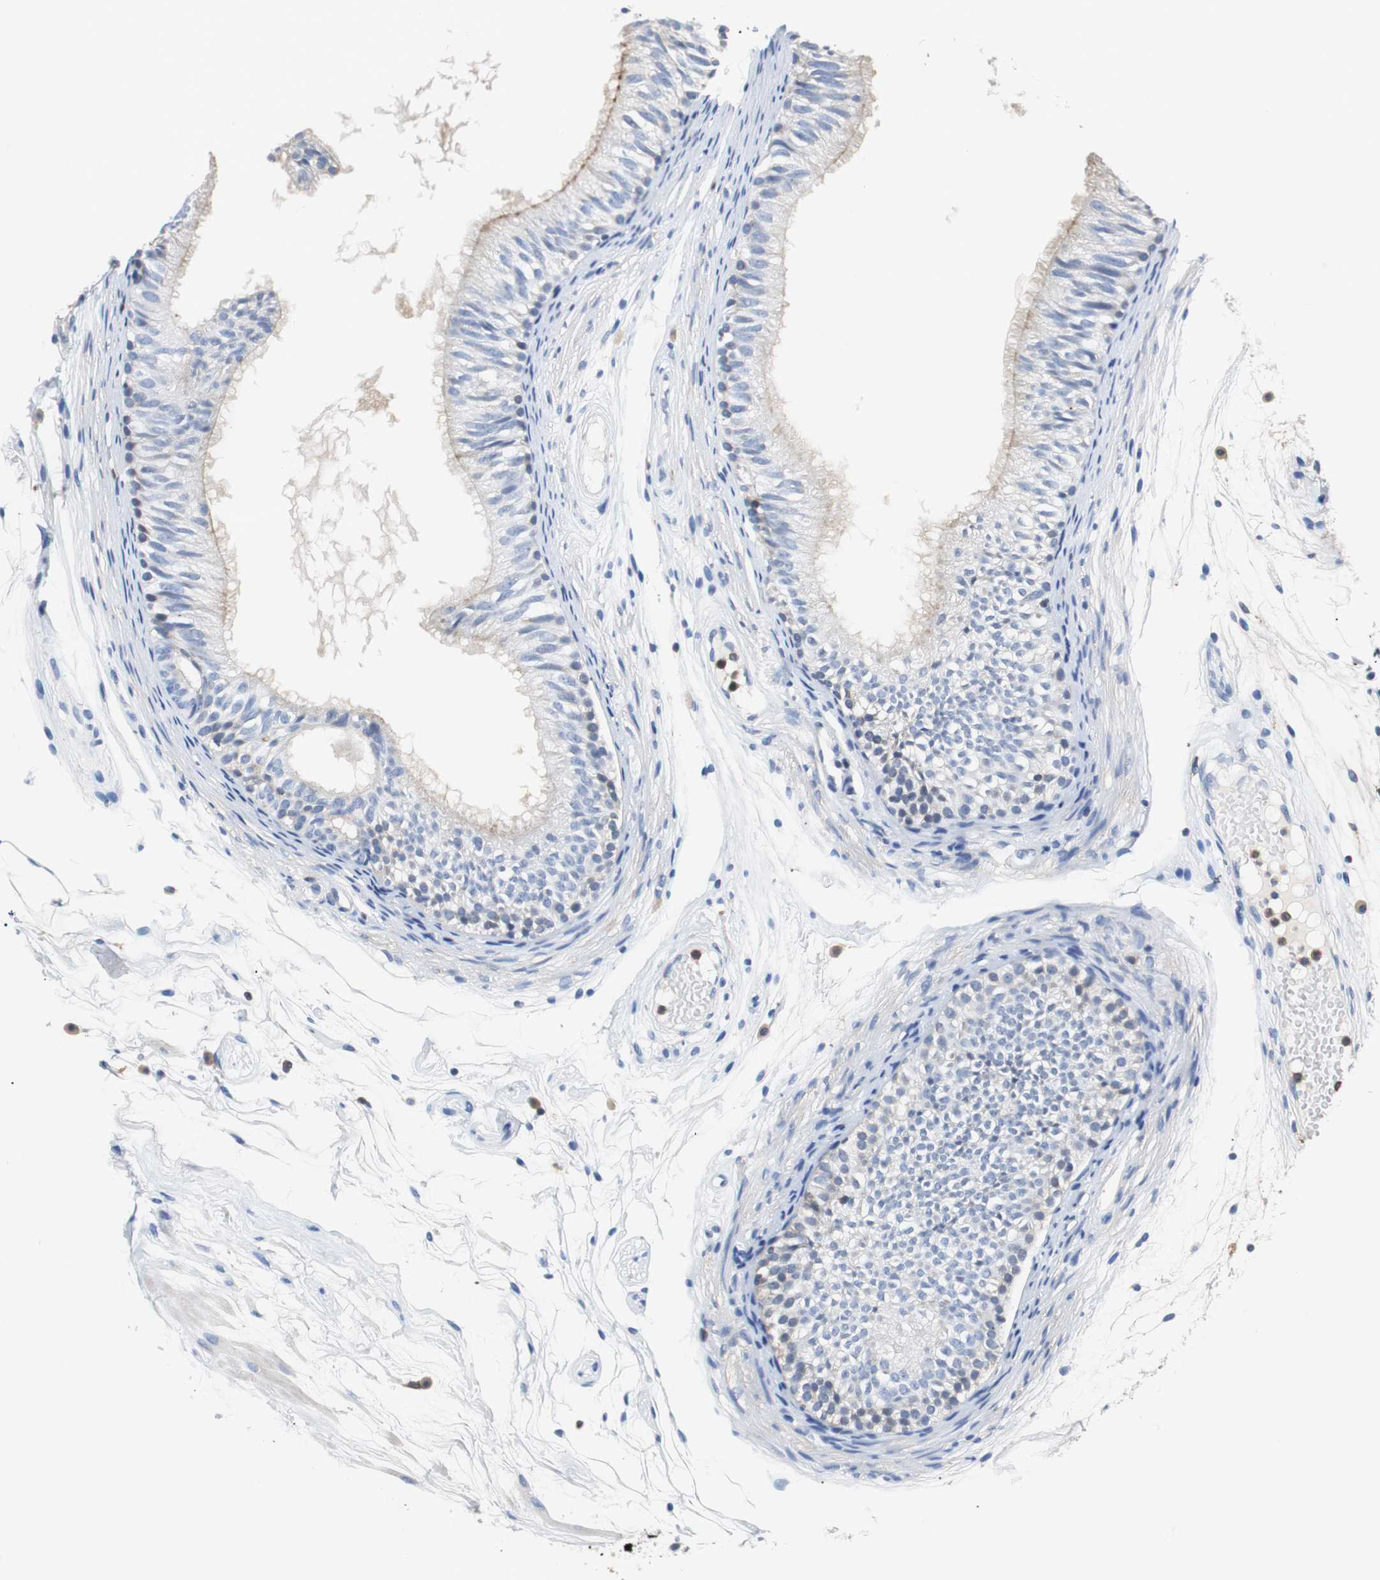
{"staining": {"intensity": "weak", "quantity": "25%-75%", "location": "cytoplasmic/membranous"}, "tissue": "epididymis", "cell_type": "Glandular cells", "image_type": "normal", "snomed": [{"axis": "morphology", "description": "Normal tissue, NOS"}, {"axis": "morphology", "description": "Atrophy, NOS"}, {"axis": "topography", "description": "Testis"}, {"axis": "topography", "description": "Epididymis"}], "caption": "This micrograph reveals IHC staining of benign epididymis, with low weak cytoplasmic/membranous staining in approximately 25%-75% of glandular cells.", "gene": "VAMP8", "patient": {"sex": "male", "age": 18}}